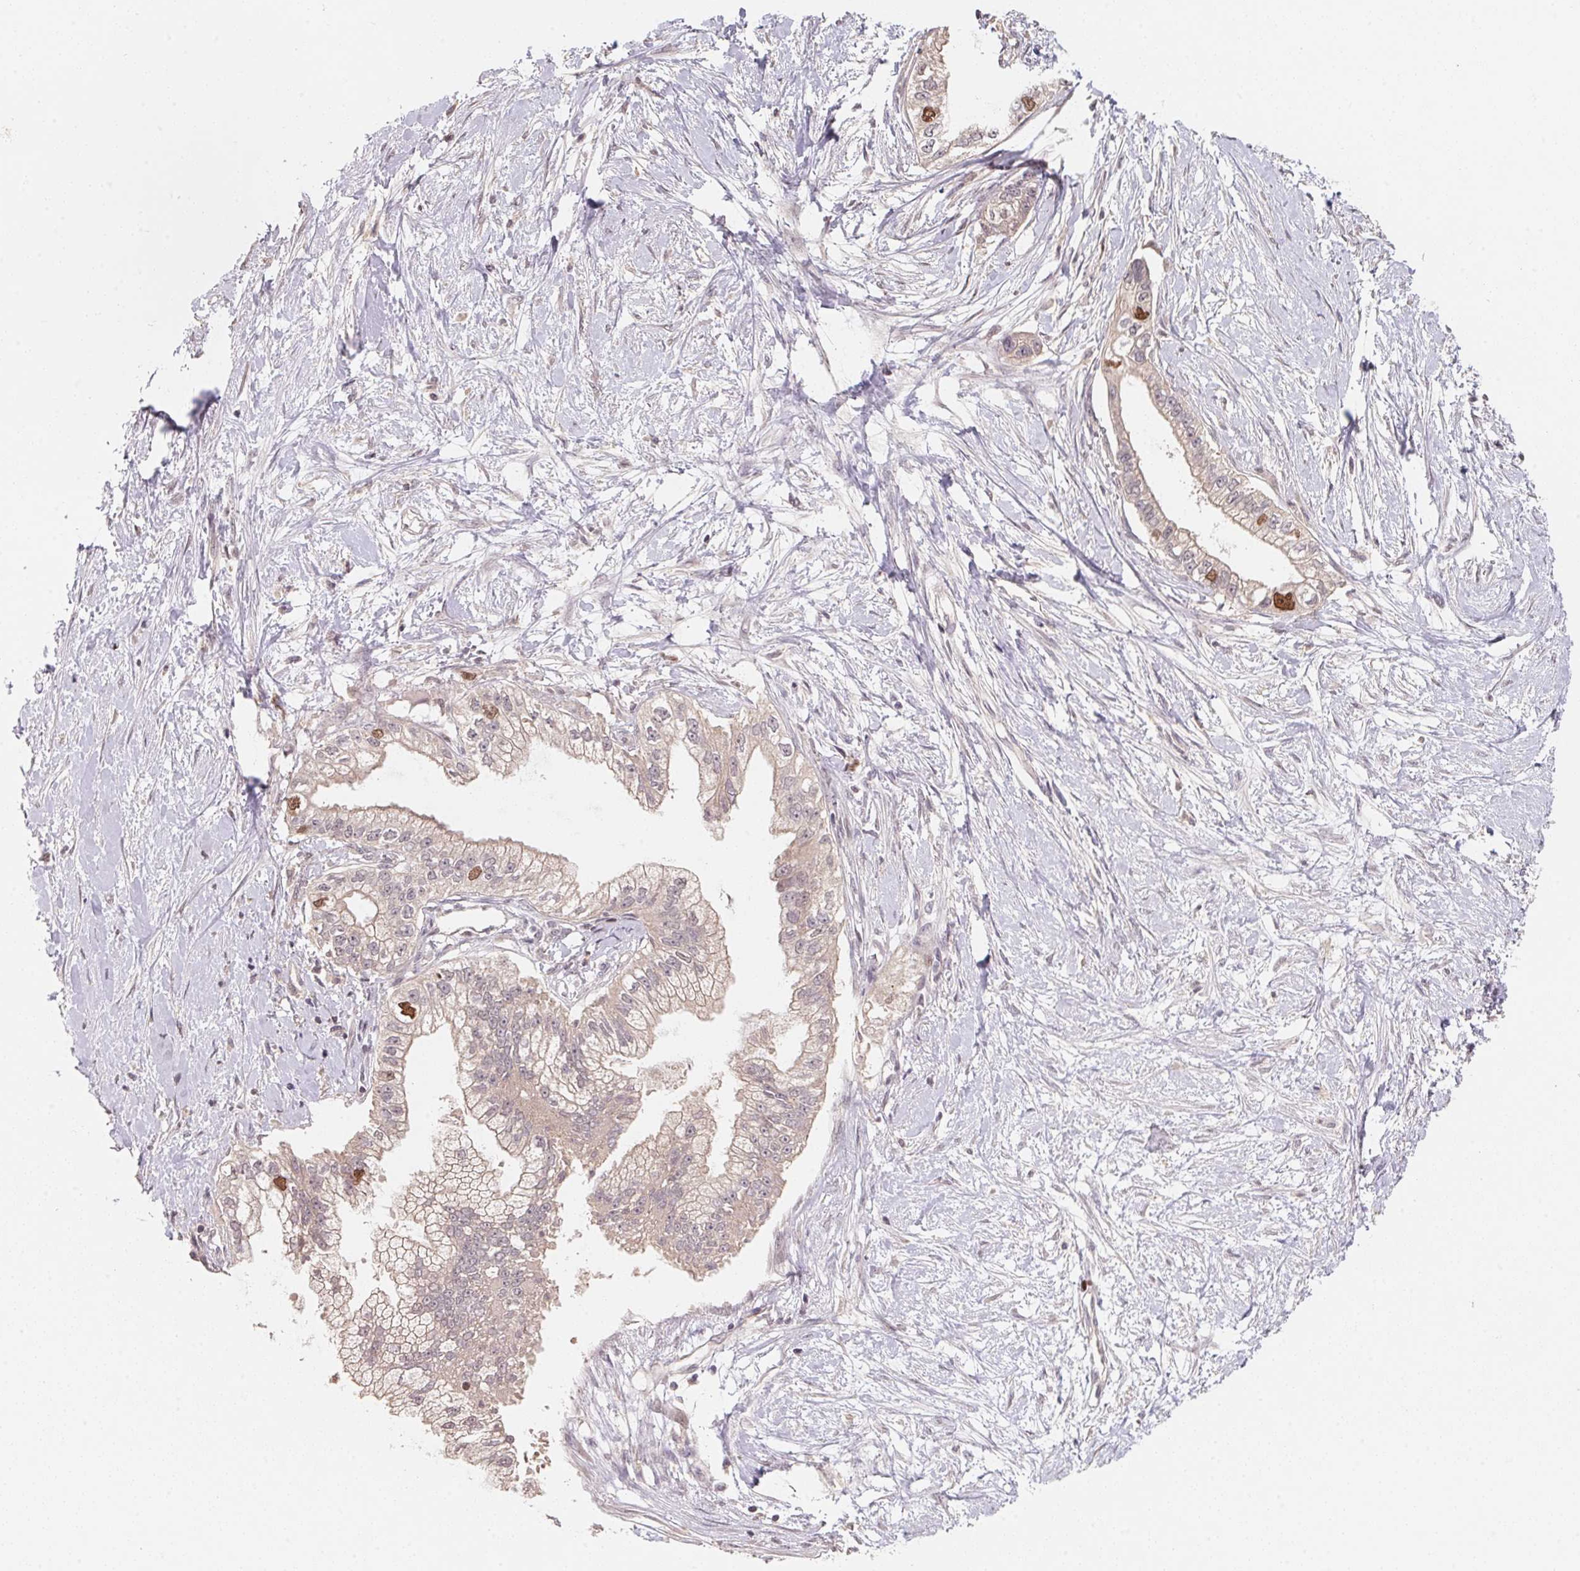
{"staining": {"intensity": "strong", "quantity": "<25%", "location": "nuclear"}, "tissue": "pancreatic cancer", "cell_type": "Tumor cells", "image_type": "cancer", "snomed": [{"axis": "morphology", "description": "Adenocarcinoma, NOS"}, {"axis": "topography", "description": "Pancreas"}], "caption": "Immunohistochemistry photomicrograph of human pancreatic cancer (adenocarcinoma) stained for a protein (brown), which reveals medium levels of strong nuclear expression in about <25% of tumor cells.", "gene": "KIFC1", "patient": {"sex": "male", "age": 70}}